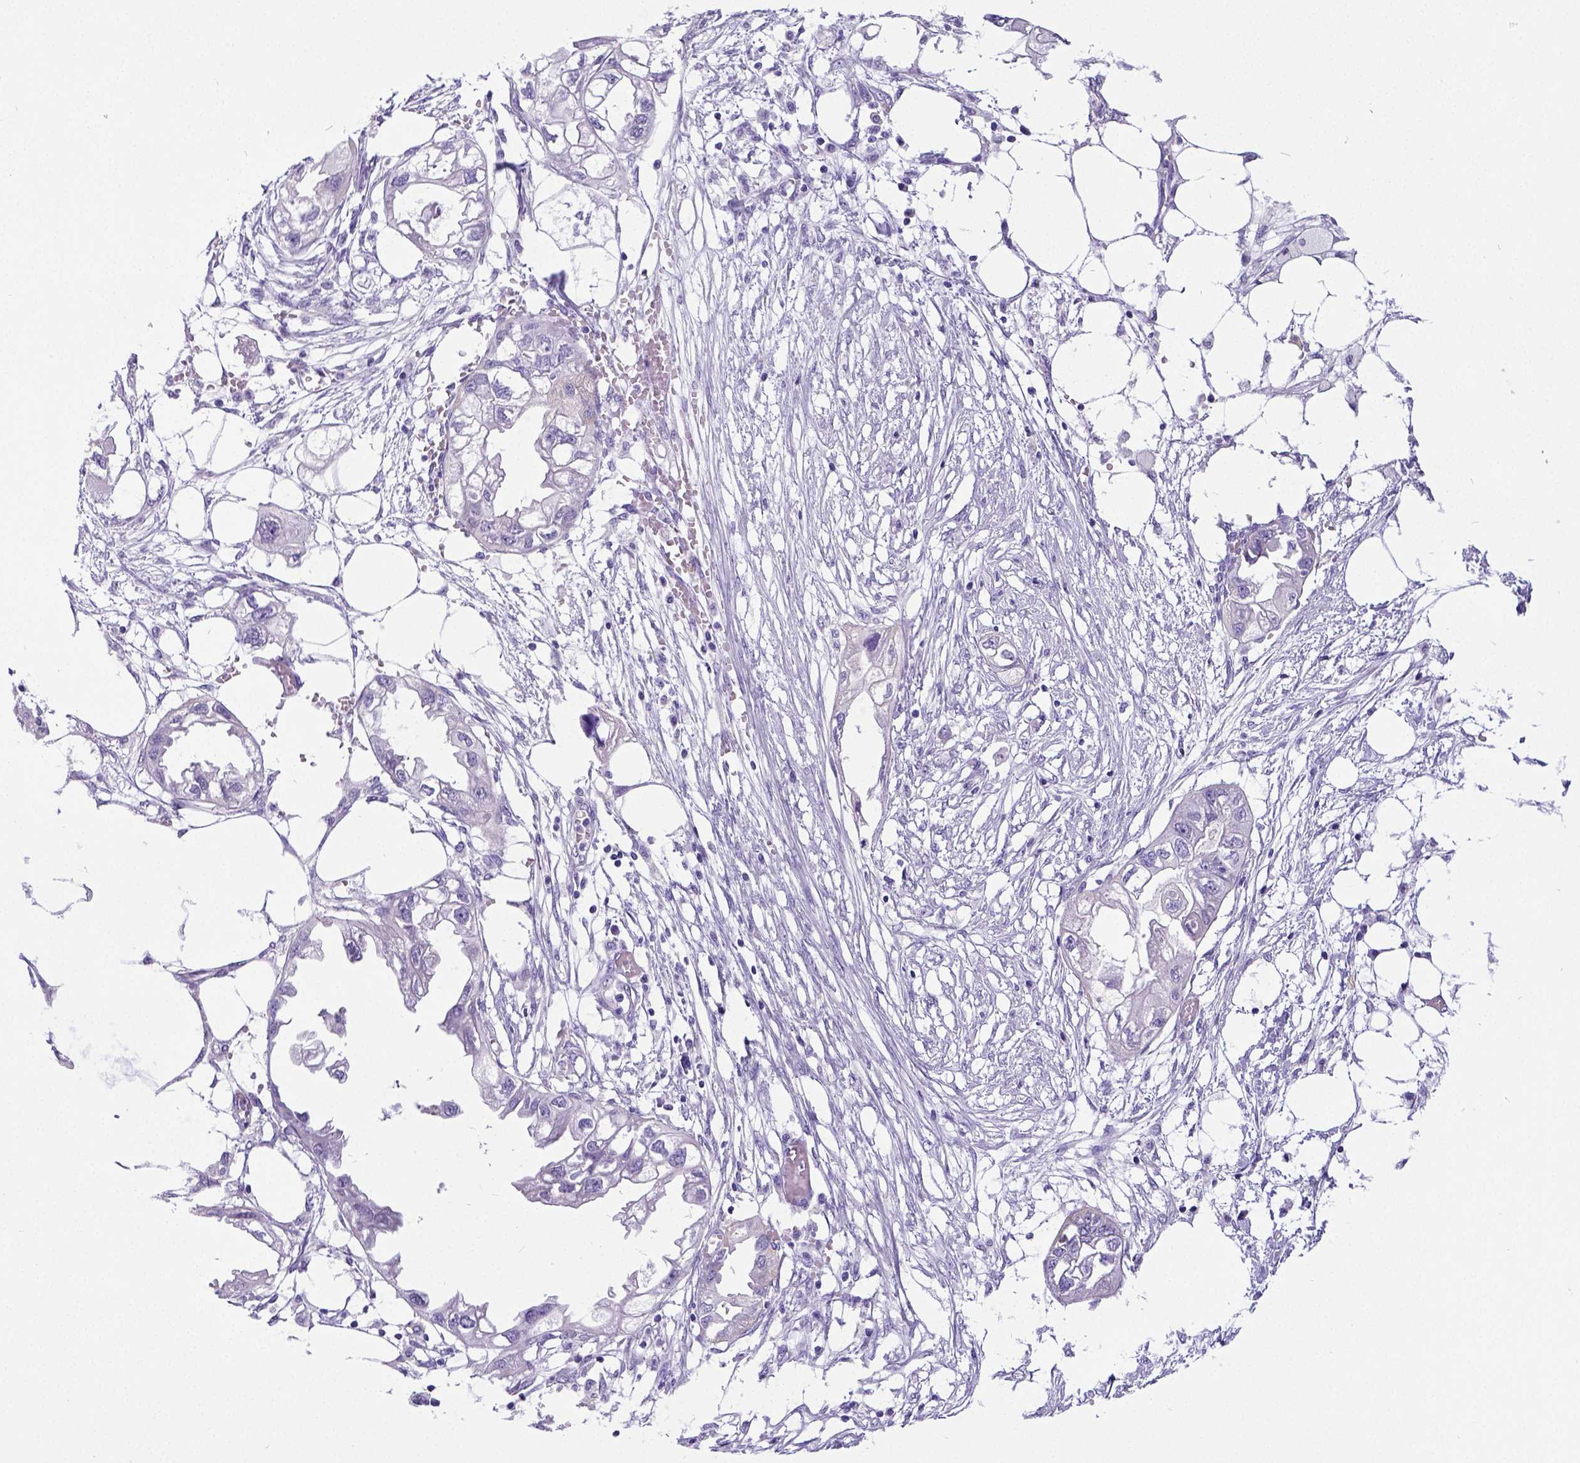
{"staining": {"intensity": "negative", "quantity": "none", "location": "none"}, "tissue": "endometrial cancer", "cell_type": "Tumor cells", "image_type": "cancer", "snomed": [{"axis": "morphology", "description": "Adenocarcinoma, NOS"}, {"axis": "morphology", "description": "Adenocarcinoma, metastatic, NOS"}, {"axis": "topography", "description": "Adipose tissue"}, {"axis": "topography", "description": "Endometrium"}], "caption": "Immunohistochemistry of endometrial metastatic adenocarcinoma reveals no expression in tumor cells.", "gene": "SATB2", "patient": {"sex": "female", "age": 67}}